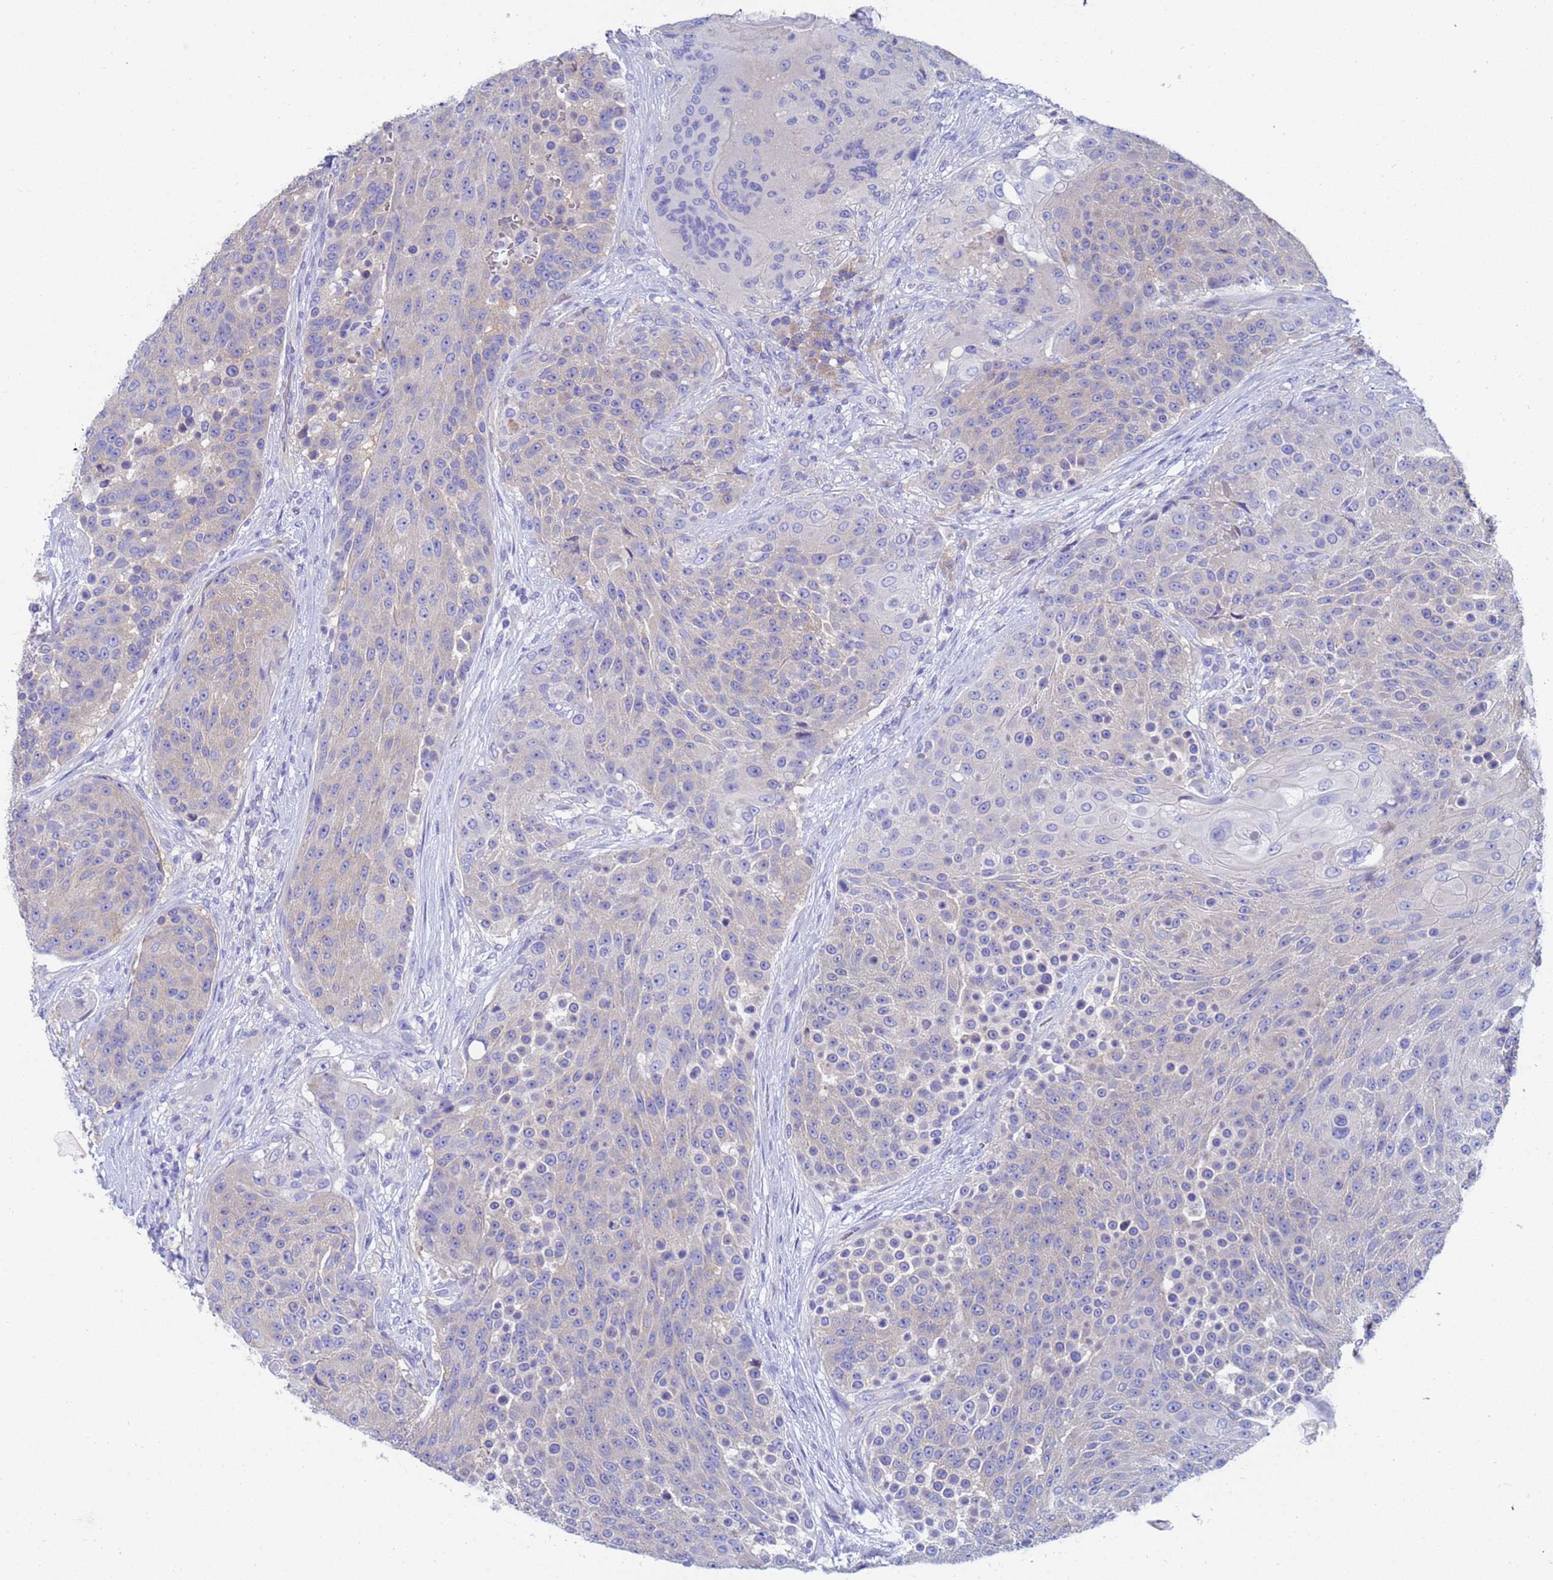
{"staining": {"intensity": "negative", "quantity": "none", "location": "none"}, "tissue": "urothelial cancer", "cell_type": "Tumor cells", "image_type": "cancer", "snomed": [{"axis": "morphology", "description": "Urothelial carcinoma, High grade"}, {"axis": "topography", "description": "Urinary bladder"}], "caption": "A high-resolution histopathology image shows immunohistochemistry staining of urothelial cancer, which exhibits no significant expression in tumor cells. The staining was performed using DAB (3,3'-diaminobenzidine) to visualize the protein expression in brown, while the nuclei were stained in blue with hematoxylin (Magnification: 20x).", "gene": "UBE2O", "patient": {"sex": "female", "age": 63}}